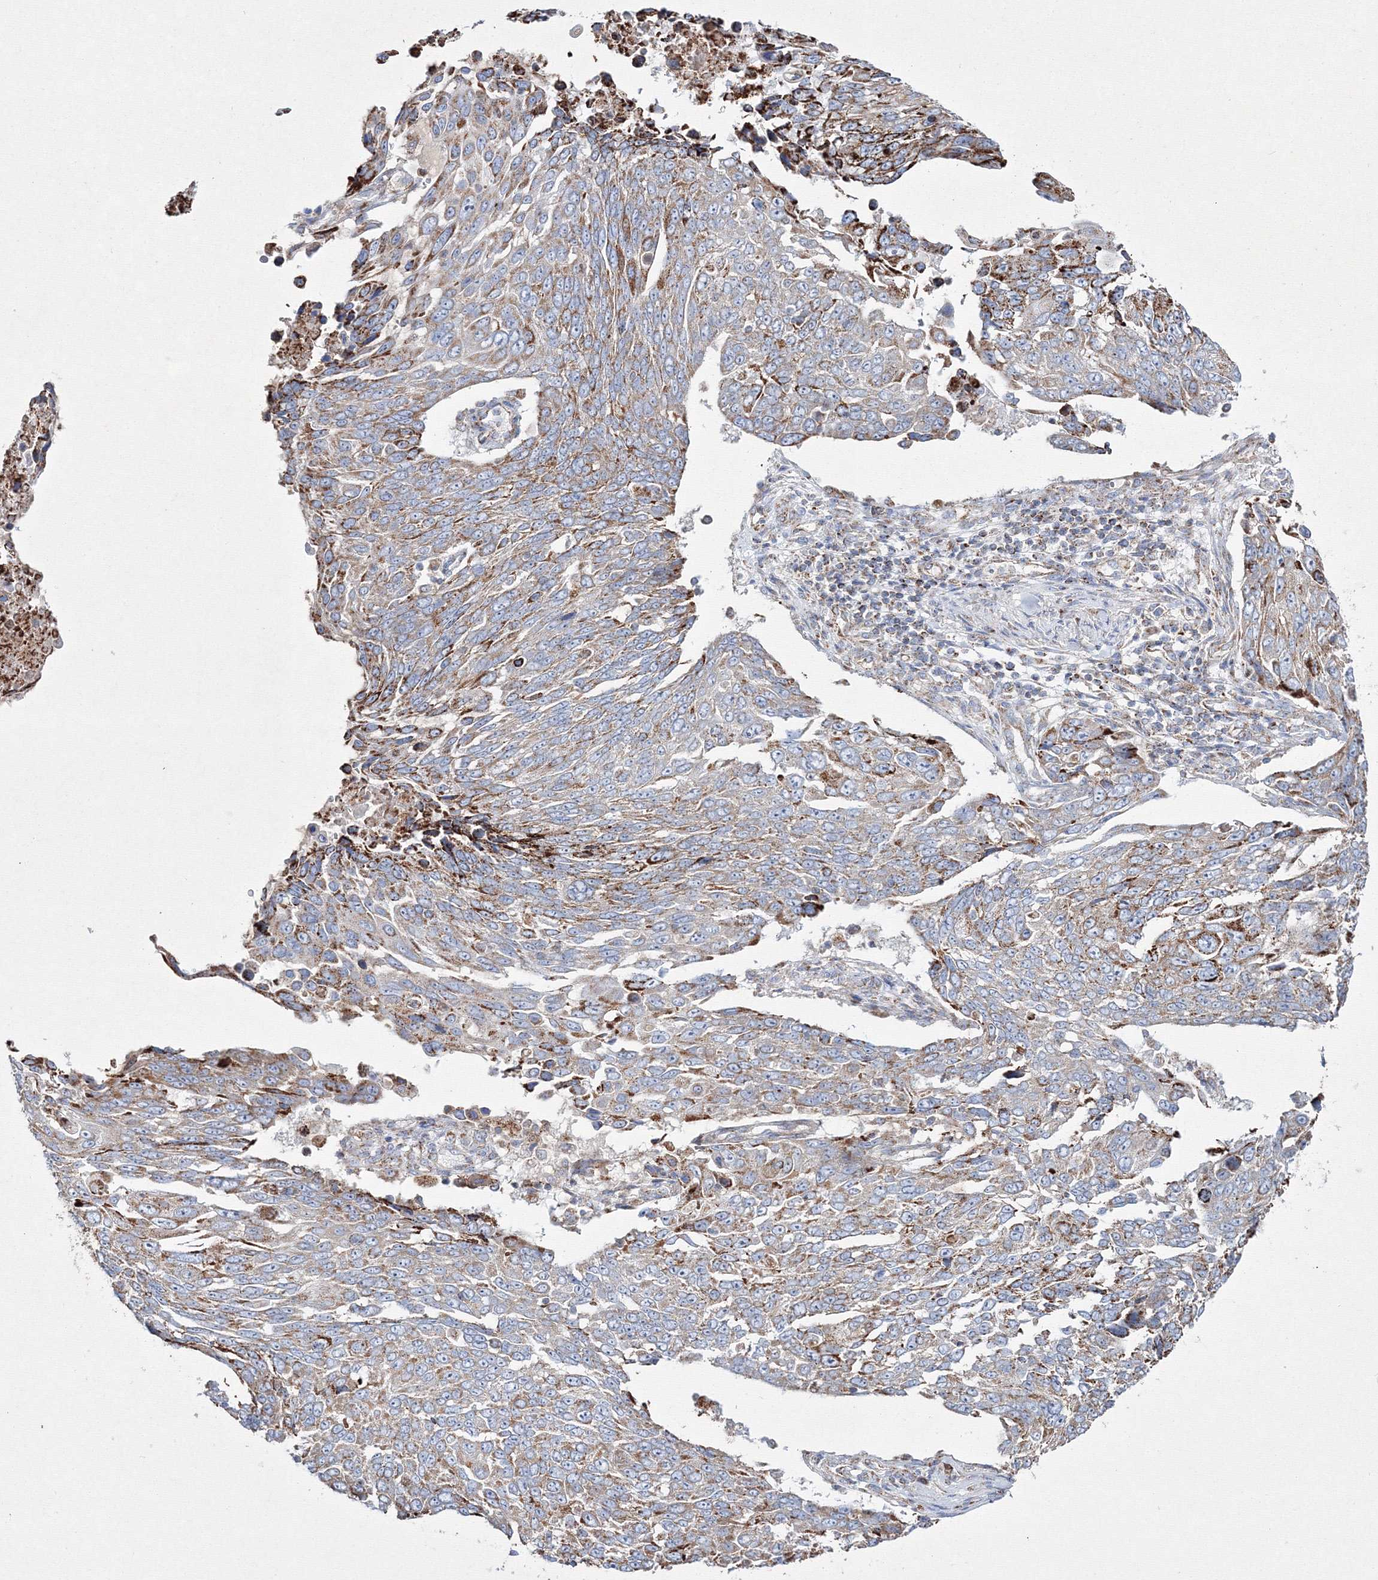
{"staining": {"intensity": "moderate", "quantity": "25%-75%", "location": "cytoplasmic/membranous"}, "tissue": "lung cancer", "cell_type": "Tumor cells", "image_type": "cancer", "snomed": [{"axis": "morphology", "description": "Squamous cell carcinoma, NOS"}, {"axis": "topography", "description": "Lung"}], "caption": "This micrograph demonstrates lung cancer stained with IHC to label a protein in brown. The cytoplasmic/membranous of tumor cells show moderate positivity for the protein. Nuclei are counter-stained blue.", "gene": "IGSF9", "patient": {"sex": "male", "age": 66}}